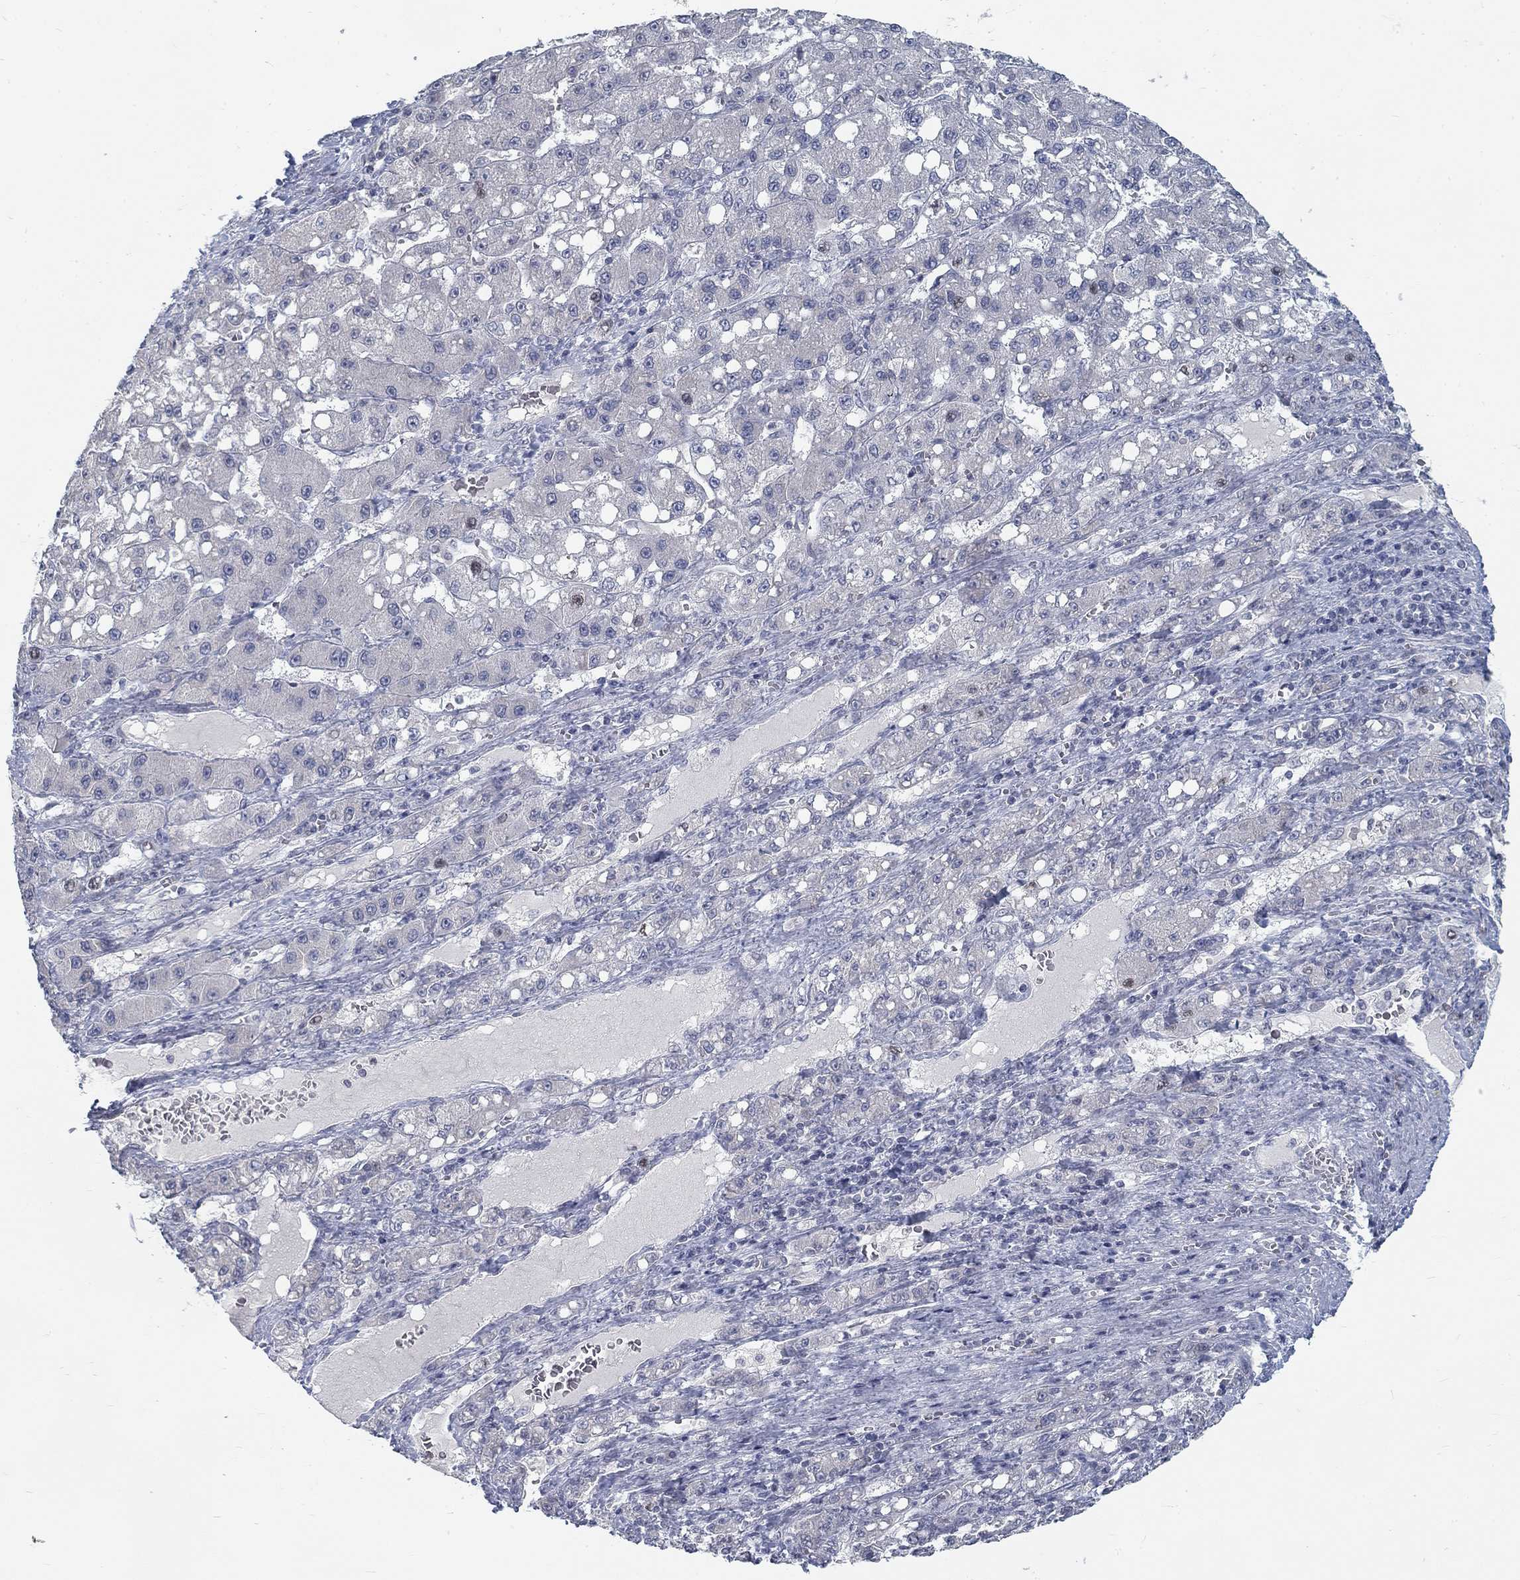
{"staining": {"intensity": "negative", "quantity": "none", "location": "none"}, "tissue": "liver cancer", "cell_type": "Tumor cells", "image_type": "cancer", "snomed": [{"axis": "morphology", "description": "Carcinoma, Hepatocellular, NOS"}, {"axis": "topography", "description": "Liver"}], "caption": "IHC photomicrograph of liver cancer stained for a protein (brown), which shows no positivity in tumor cells.", "gene": "ATP1A3", "patient": {"sex": "female", "age": 65}}